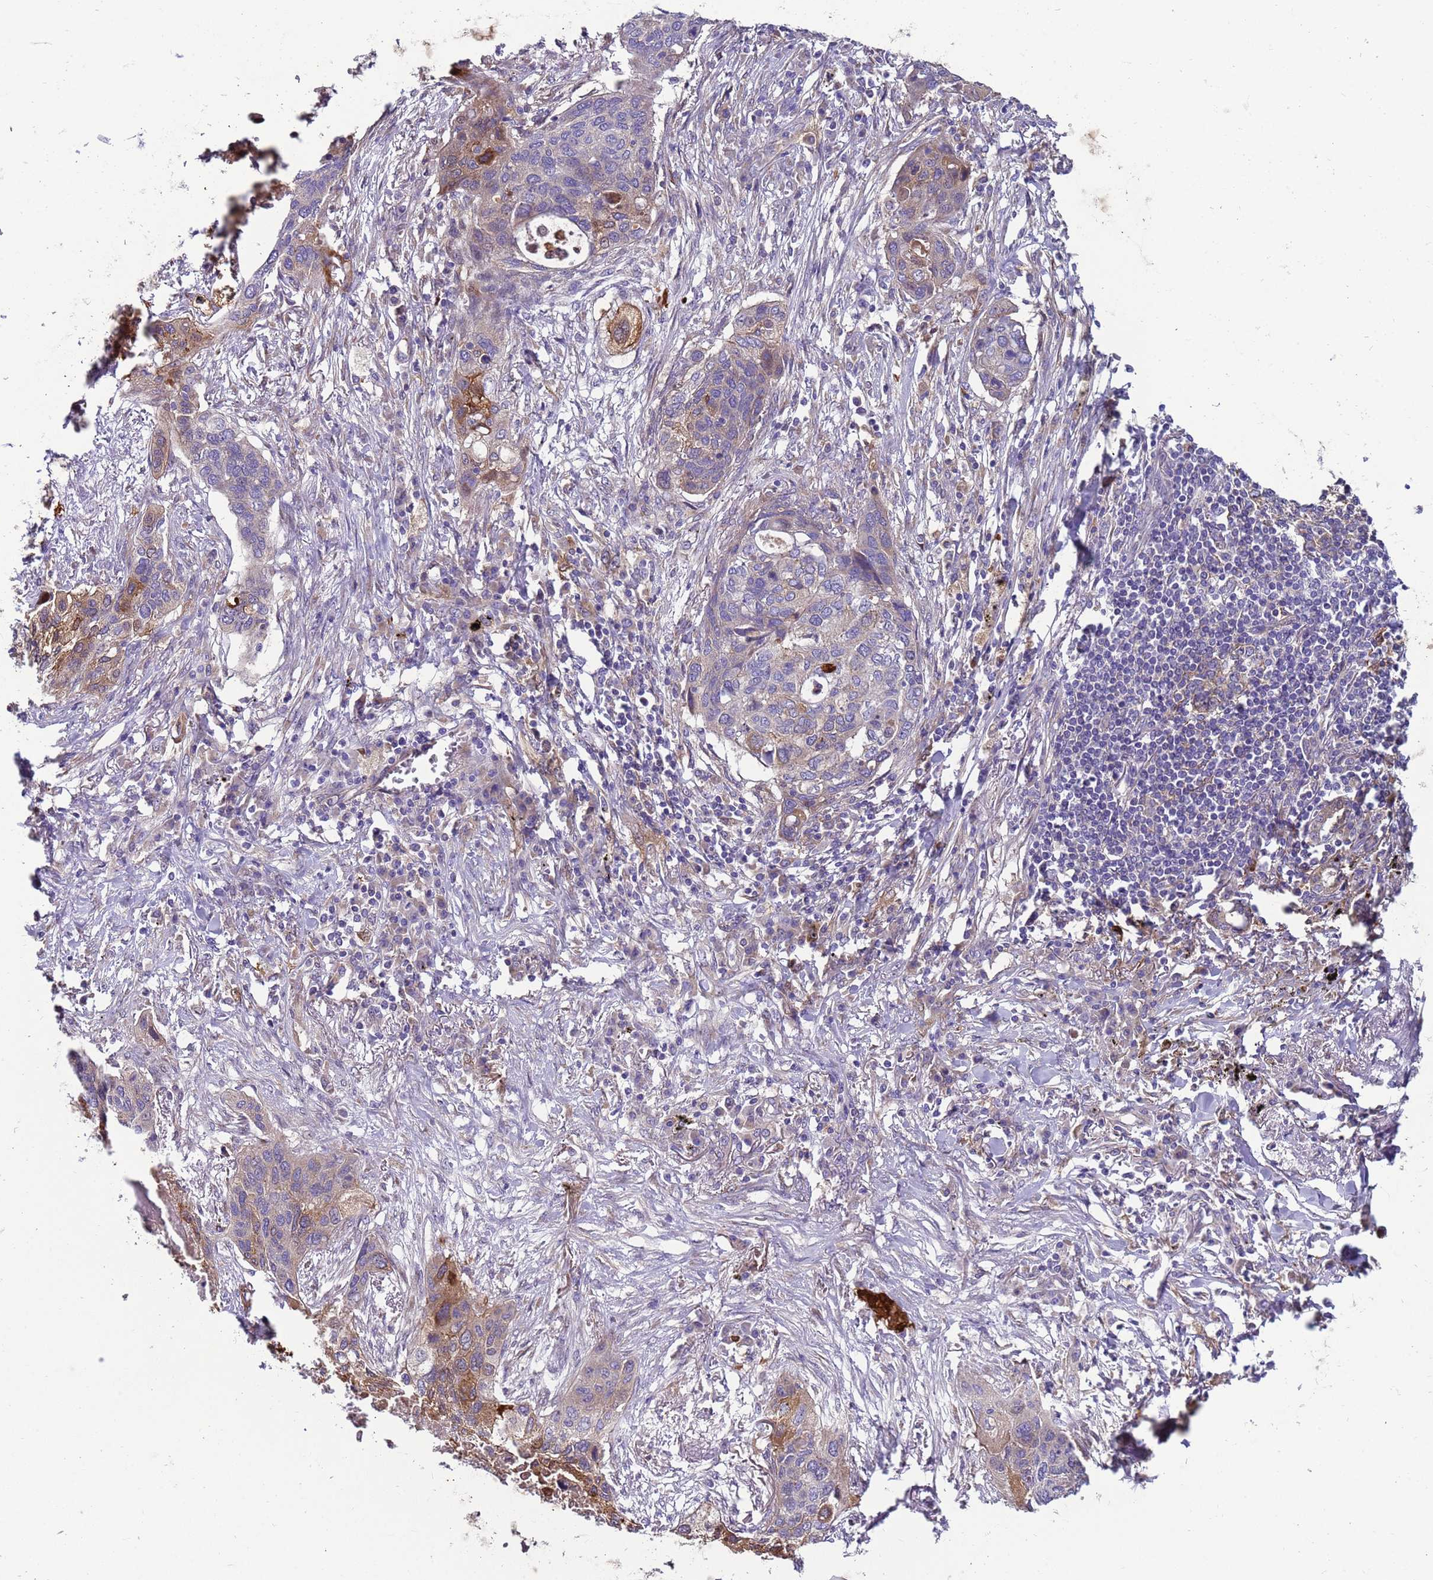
{"staining": {"intensity": "moderate", "quantity": "<25%", "location": "cytoplasmic/membranous"}, "tissue": "lung cancer", "cell_type": "Tumor cells", "image_type": "cancer", "snomed": [{"axis": "morphology", "description": "Squamous cell carcinoma, NOS"}, {"axis": "topography", "description": "Lung"}], "caption": "Moderate cytoplasmic/membranous protein positivity is appreciated in about <25% of tumor cells in lung cancer. Nuclei are stained in blue.", "gene": "PAQR7", "patient": {"sex": "female", "age": 63}}